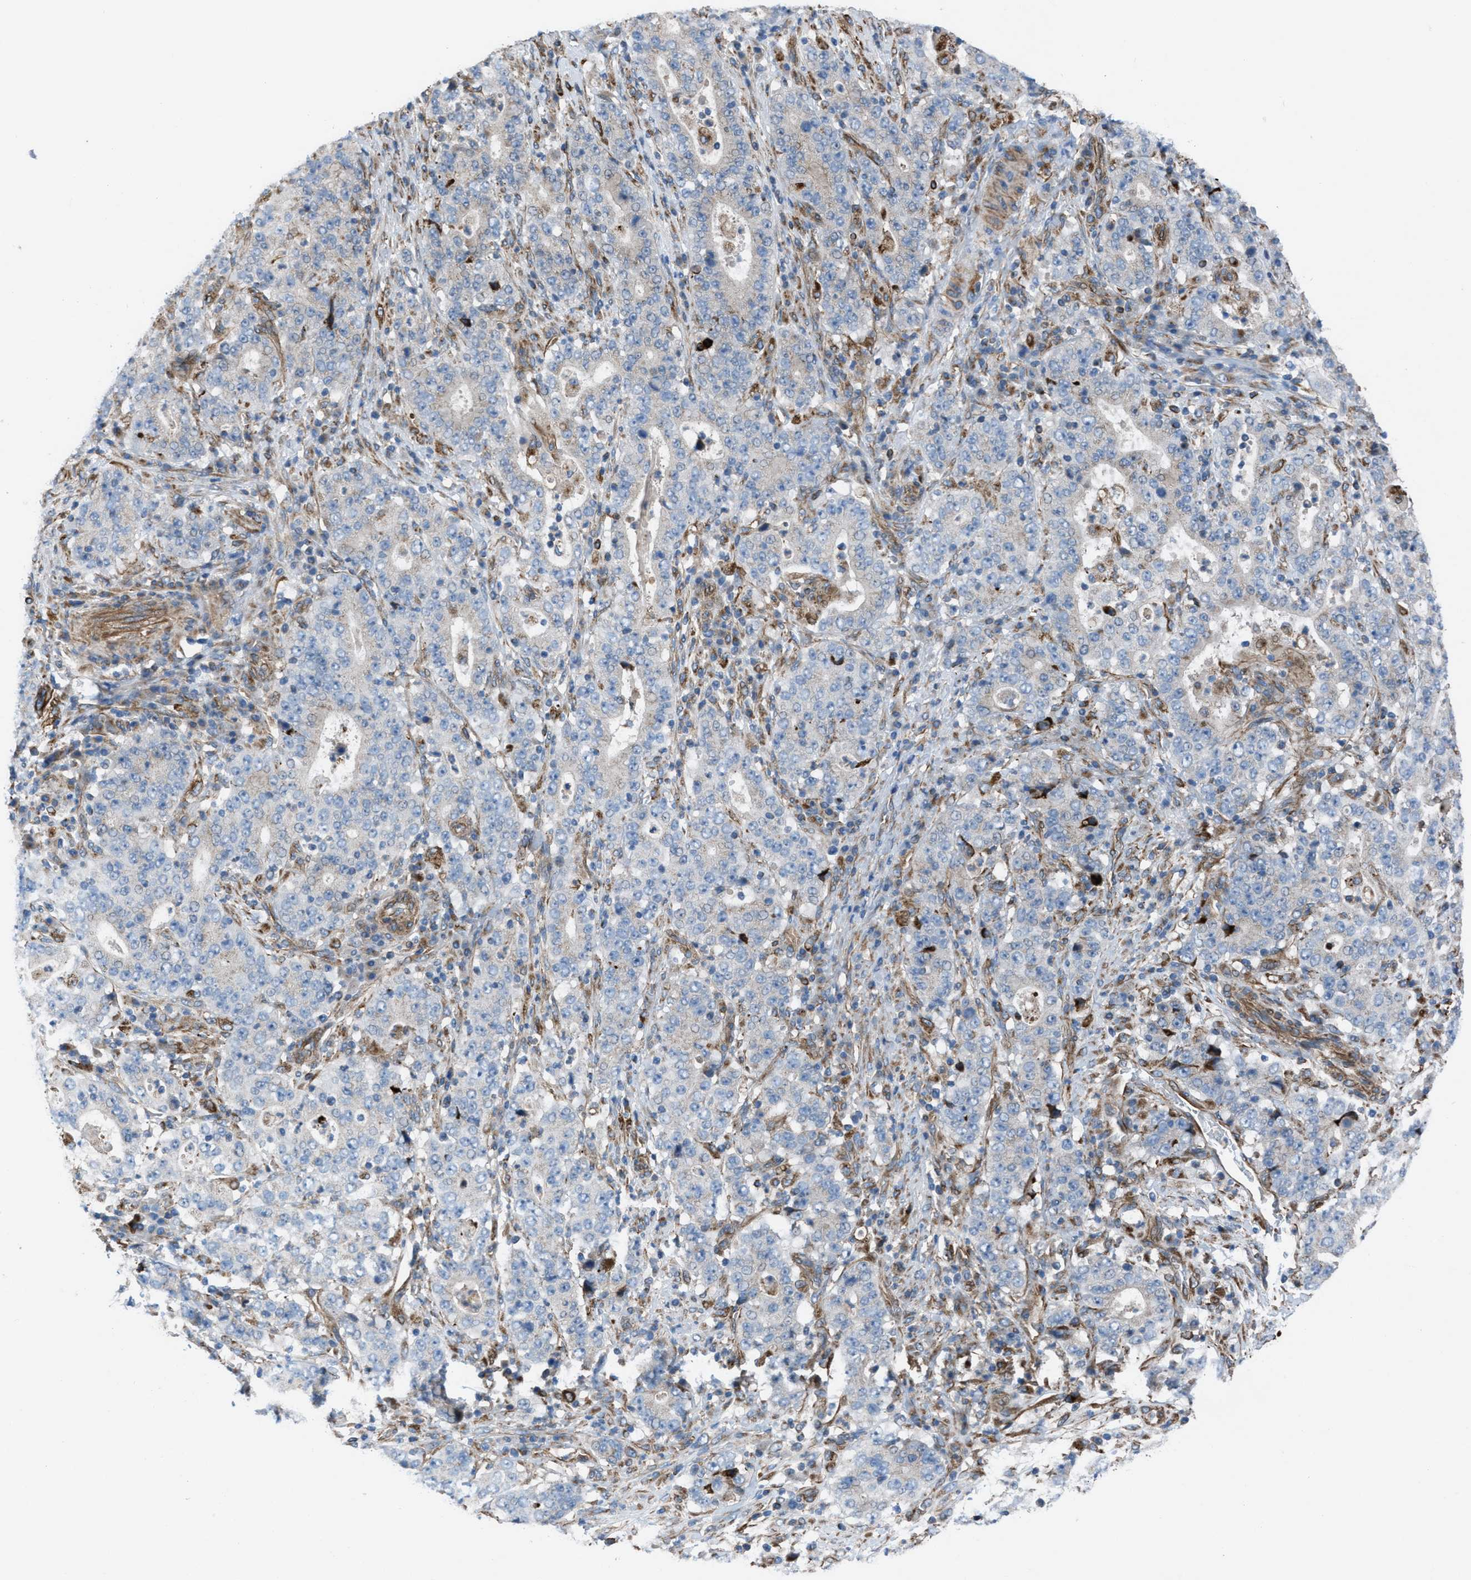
{"staining": {"intensity": "negative", "quantity": "none", "location": "none"}, "tissue": "stomach cancer", "cell_type": "Tumor cells", "image_type": "cancer", "snomed": [{"axis": "morphology", "description": "Normal tissue, NOS"}, {"axis": "morphology", "description": "Adenocarcinoma, NOS"}, {"axis": "topography", "description": "Stomach, upper"}, {"axis": "topography", "description": "Stomach"}], "caption": "Stomach cancer (adenocarcinoma) was stained to show a protein in brown. There is no significant expression in tumor cells.", "gene": "SLC6A9", "patient": {"sex": "male", "age": 59}}